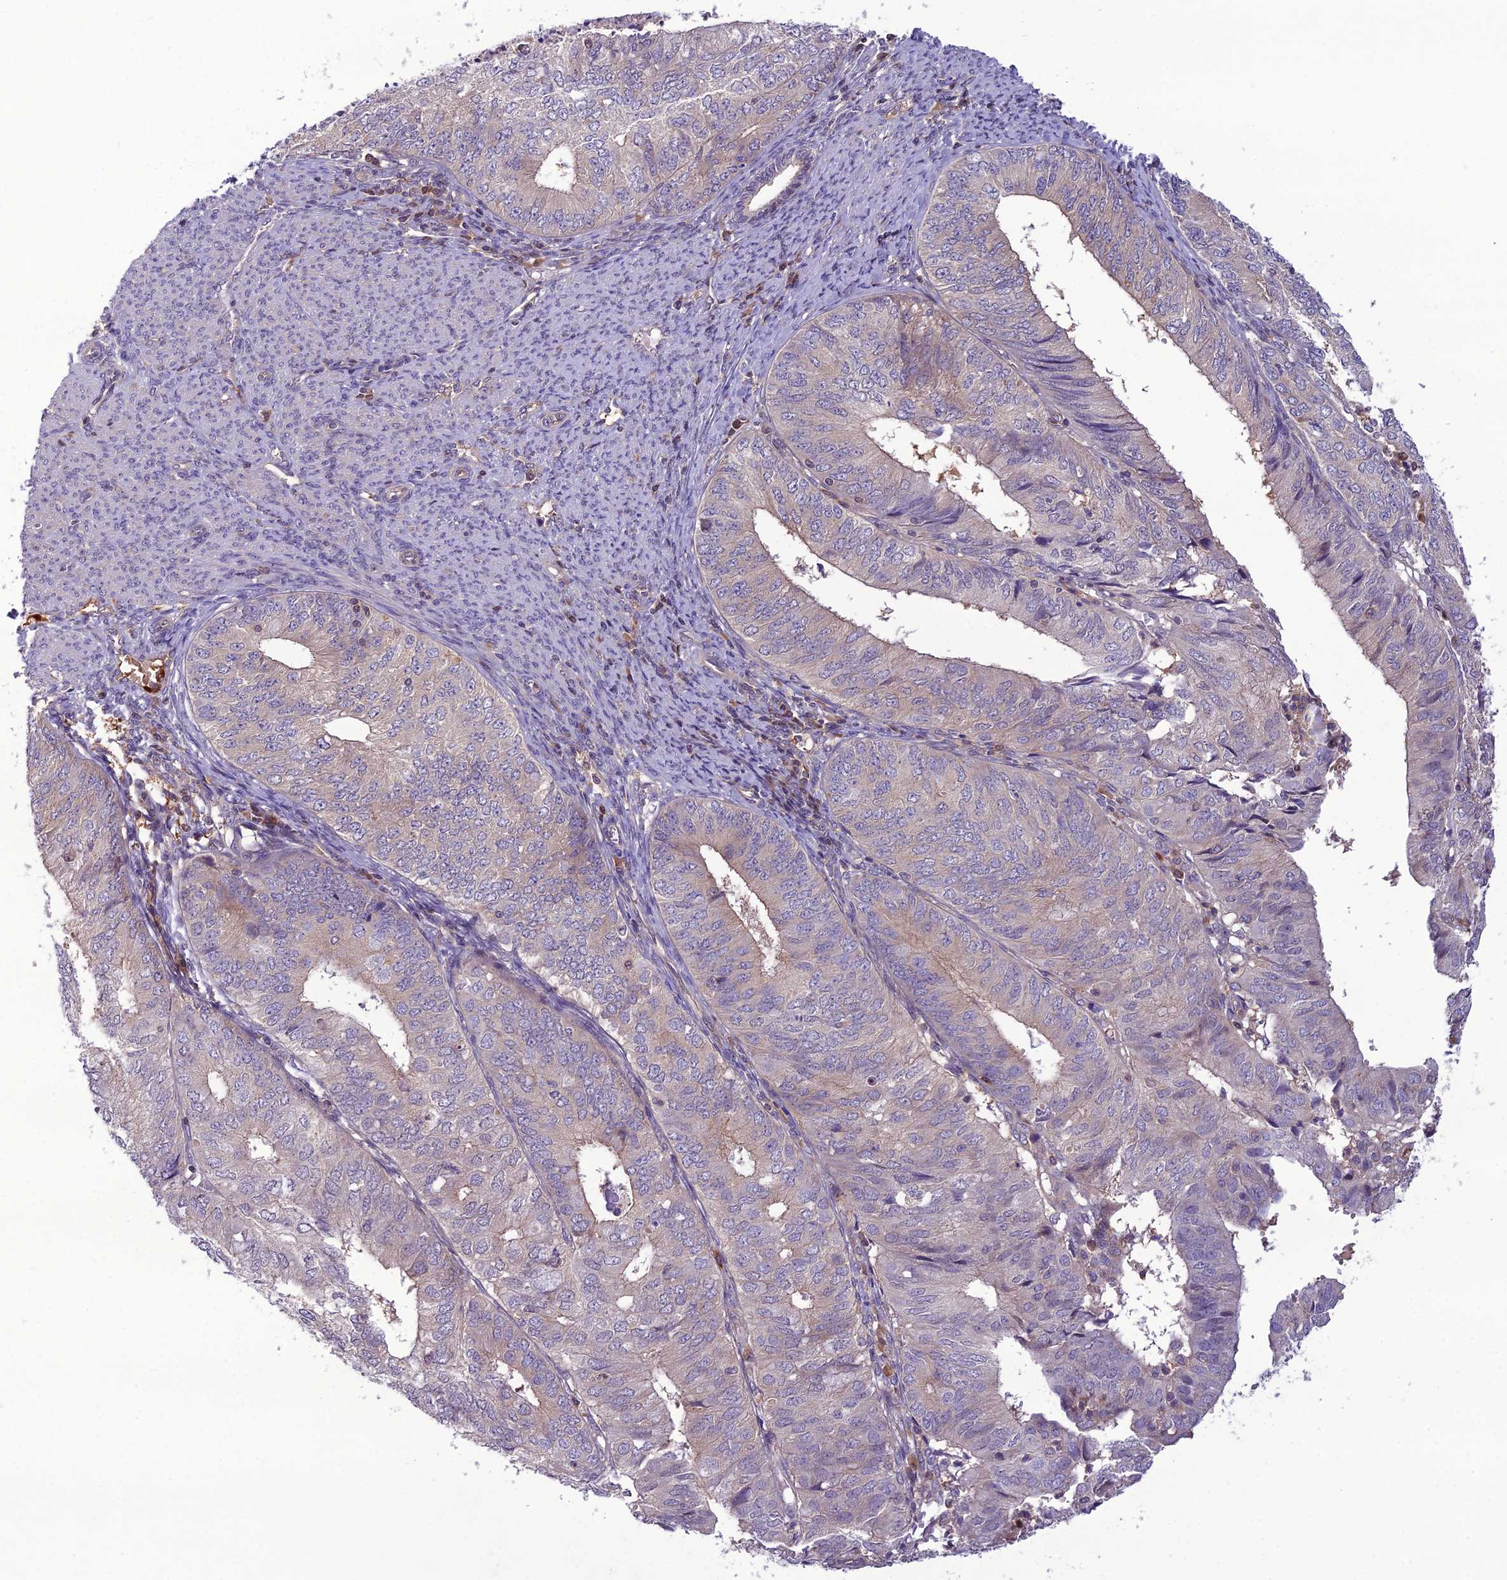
{"staining": {"intensity": "weak", "quantity": "25%-75%", "location": "cytoplasmic/membranous"}, "tissue": "endometrial cancer", "cell_type": "Tumor cells", "image_type": "cancer", "snomed": [{"axis": "morphology", "description": "Adenocarcinoma, NOS"}, {"axis": "topography", "description": "Endometrium"}], "caption": "This histopathology image exhibits IHC staining of human endometrial cancer, with low weak cytoplasmic/membranous expression in about 25%-75% of tumor cells.", "gene": "GDF6", "patient": {"sex": "female", "age": 68}}